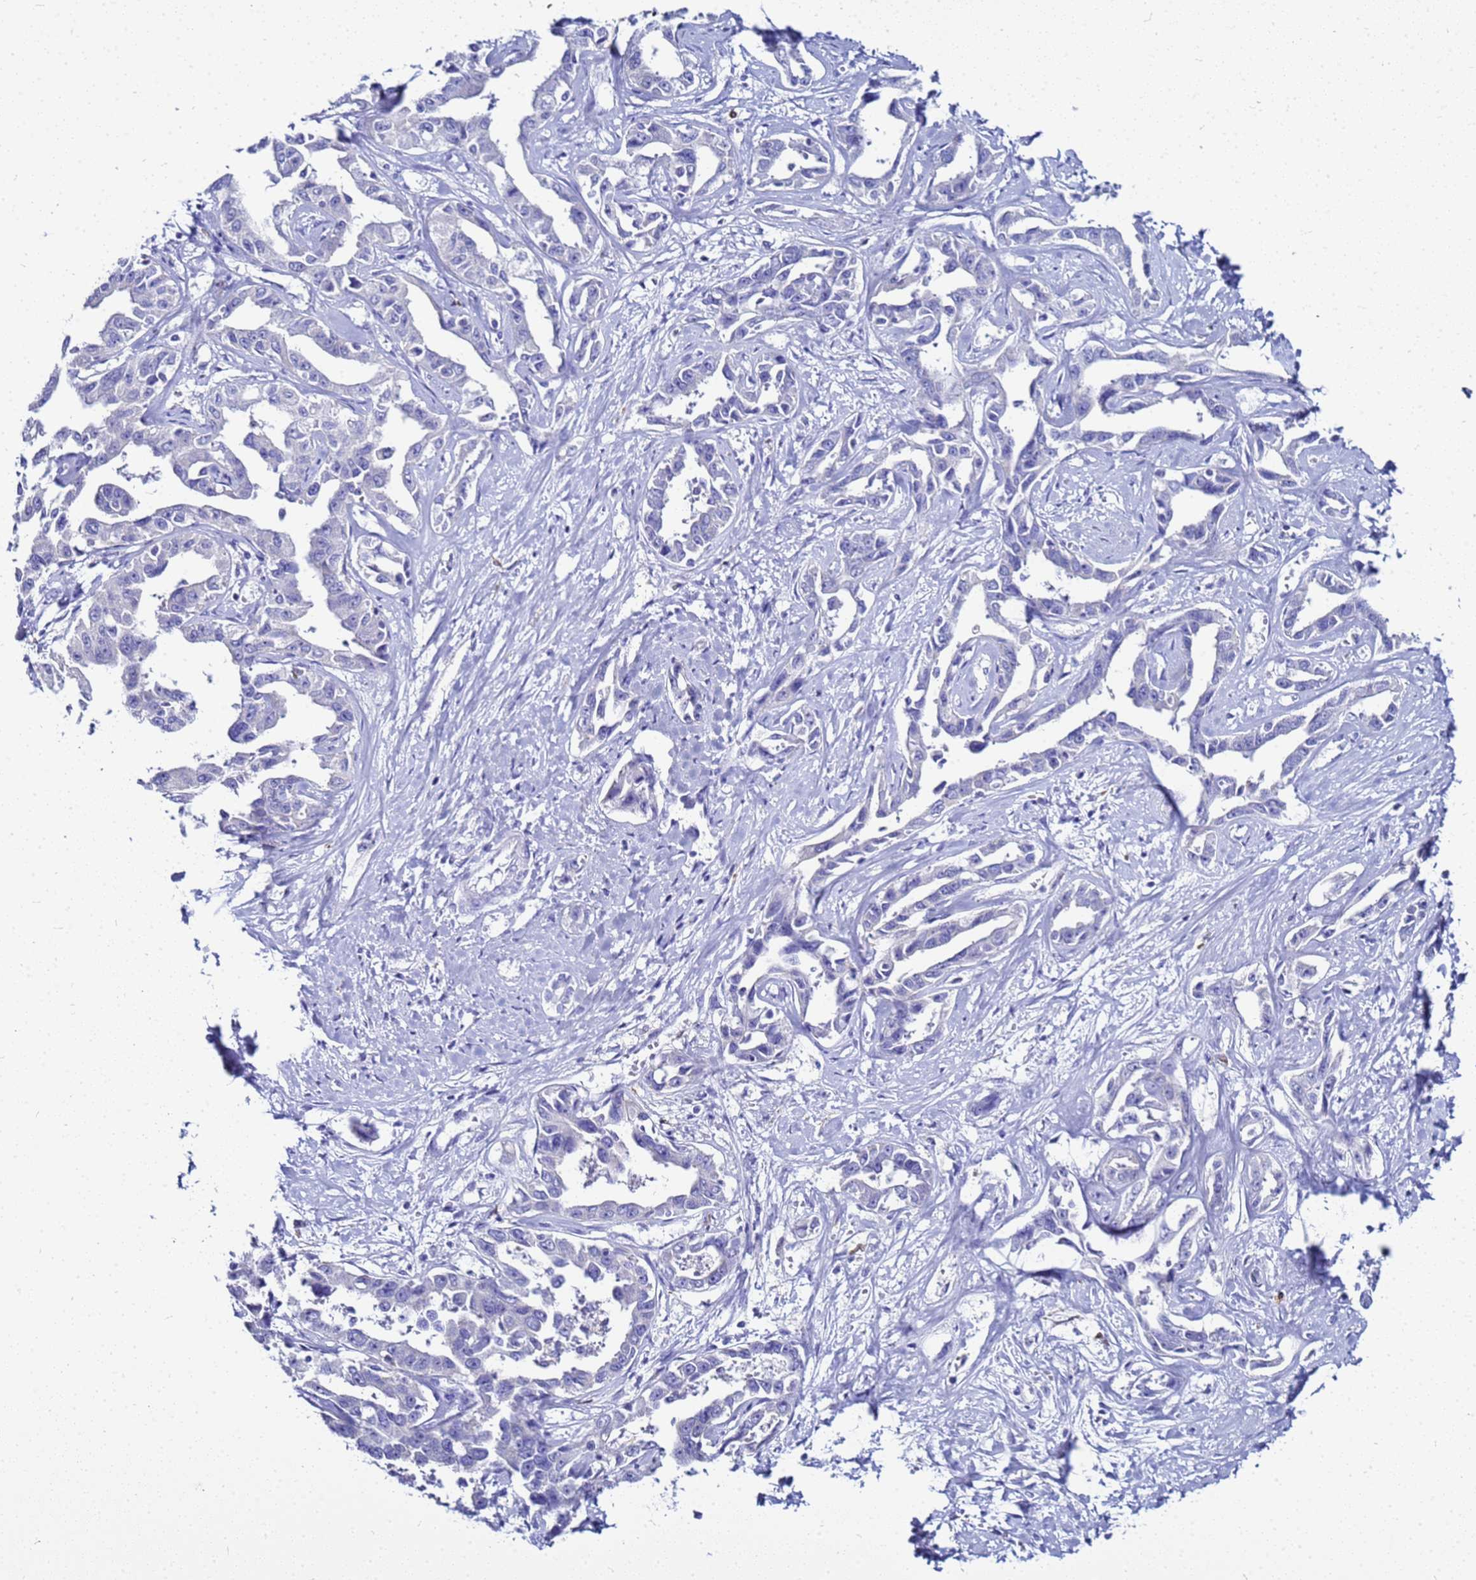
{"staining": {"intensity": "negative", "quantity": "none", "location": "none"}, "tissue": "liver cancer", "cell_type": "Tumor cells", "image_type": "cancer", "snomed": [{"axis": "morphology", "description": "Cholangiocarcinoma"}, {"axis": "topography", "description": "Liver"}], "caption": "IHC of human cholangiocarcinoma (liver) exhibits no positivity in tumor cells.", "gene": "CSTA", "patient": {"sex": "male", "age": 59}}